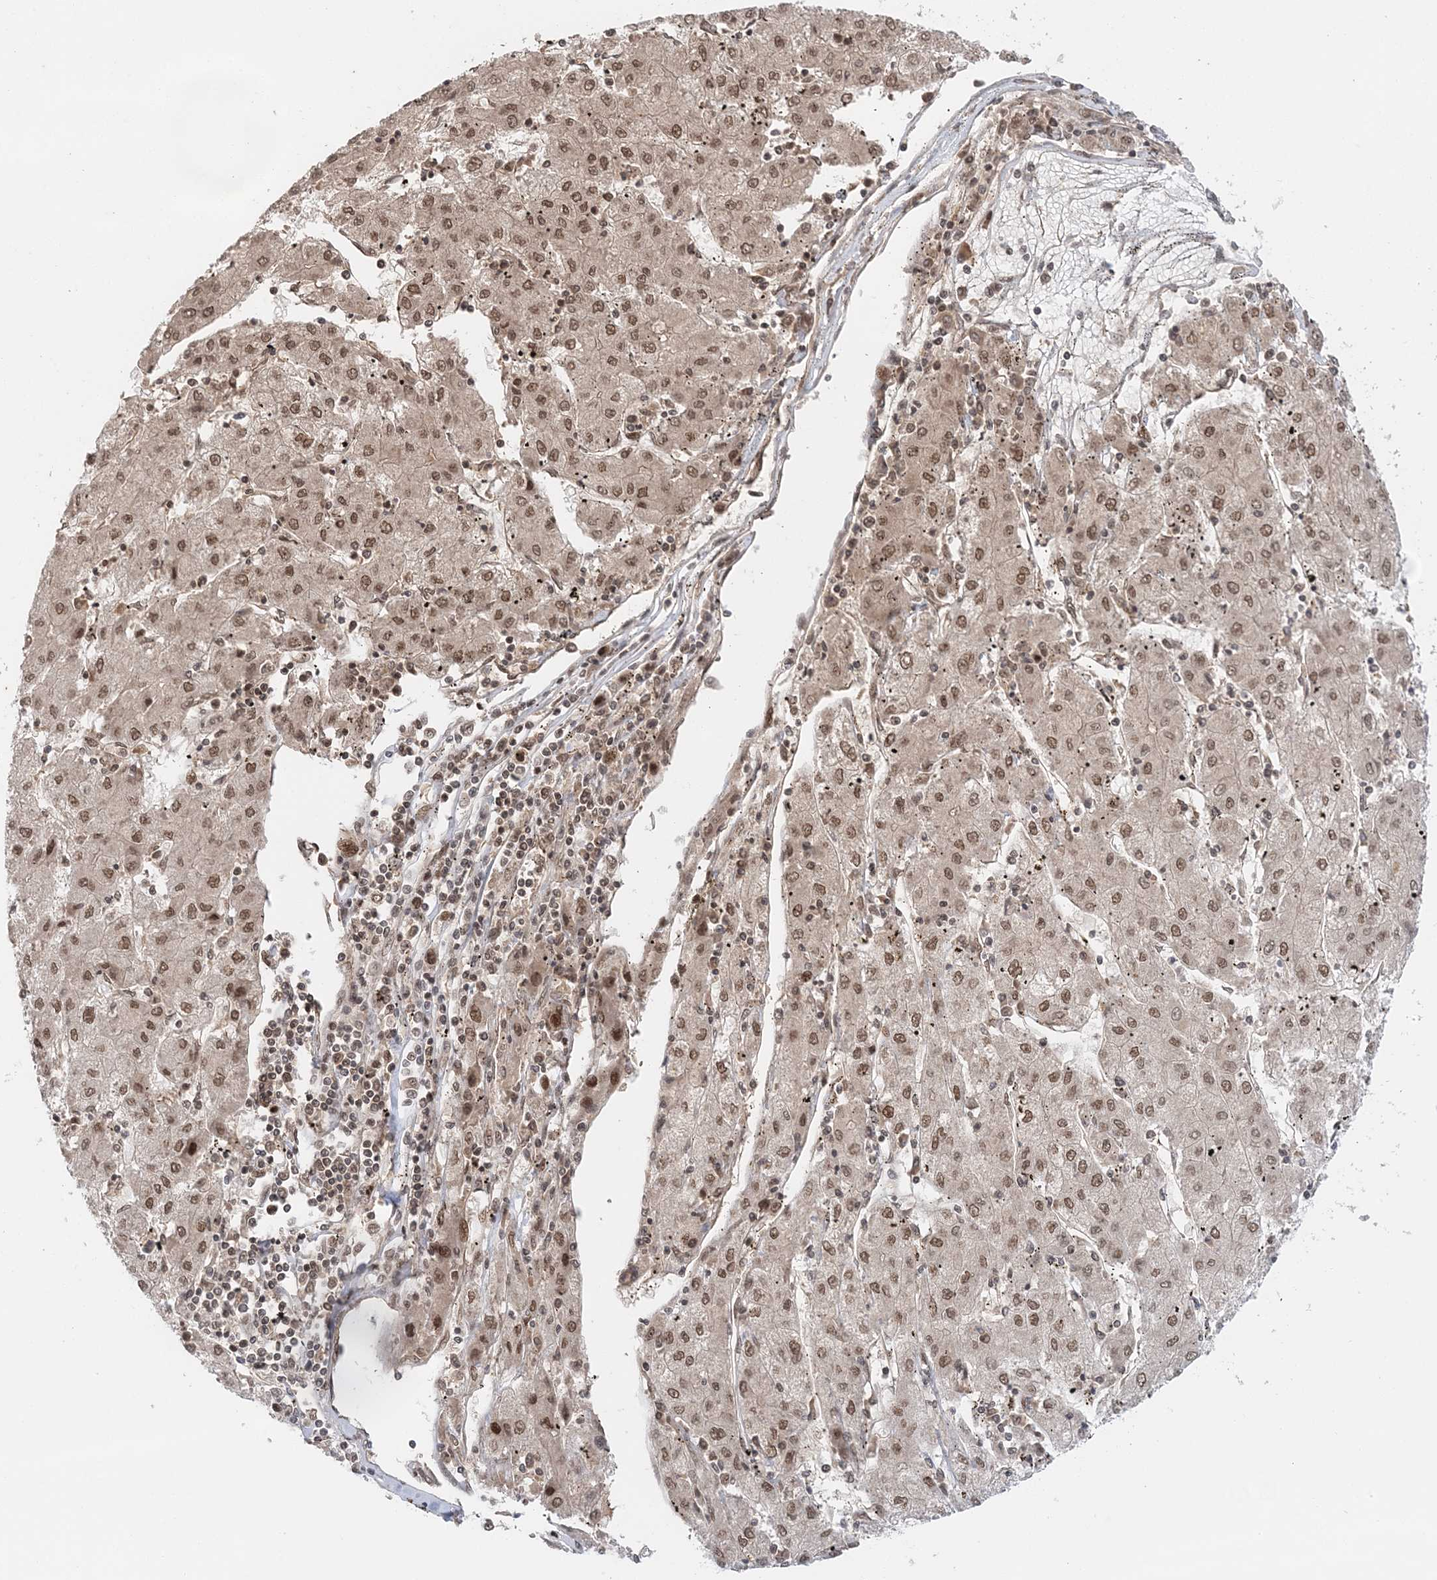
{"staining": {"intensity": "moderate", "quantity": ">75%", "location": "nuclear"}, "tissue": "liver cancer", "cell_type": "Tumor cells", "image_type": "cancer", "snomed": [{"axis": "morphology", "description": "Carcinoma, Hepatocellular, NOS"}, {"axis": "topography", "description": "Liver"}], "caption": "Liver hepatocellular carcinoma stained with immunohistochemistry demonstrates moderate nuclear positivity in about >75% of tumor cells.", "gene": "NOA1", "patient": {"sex": "male", "age": 72}}